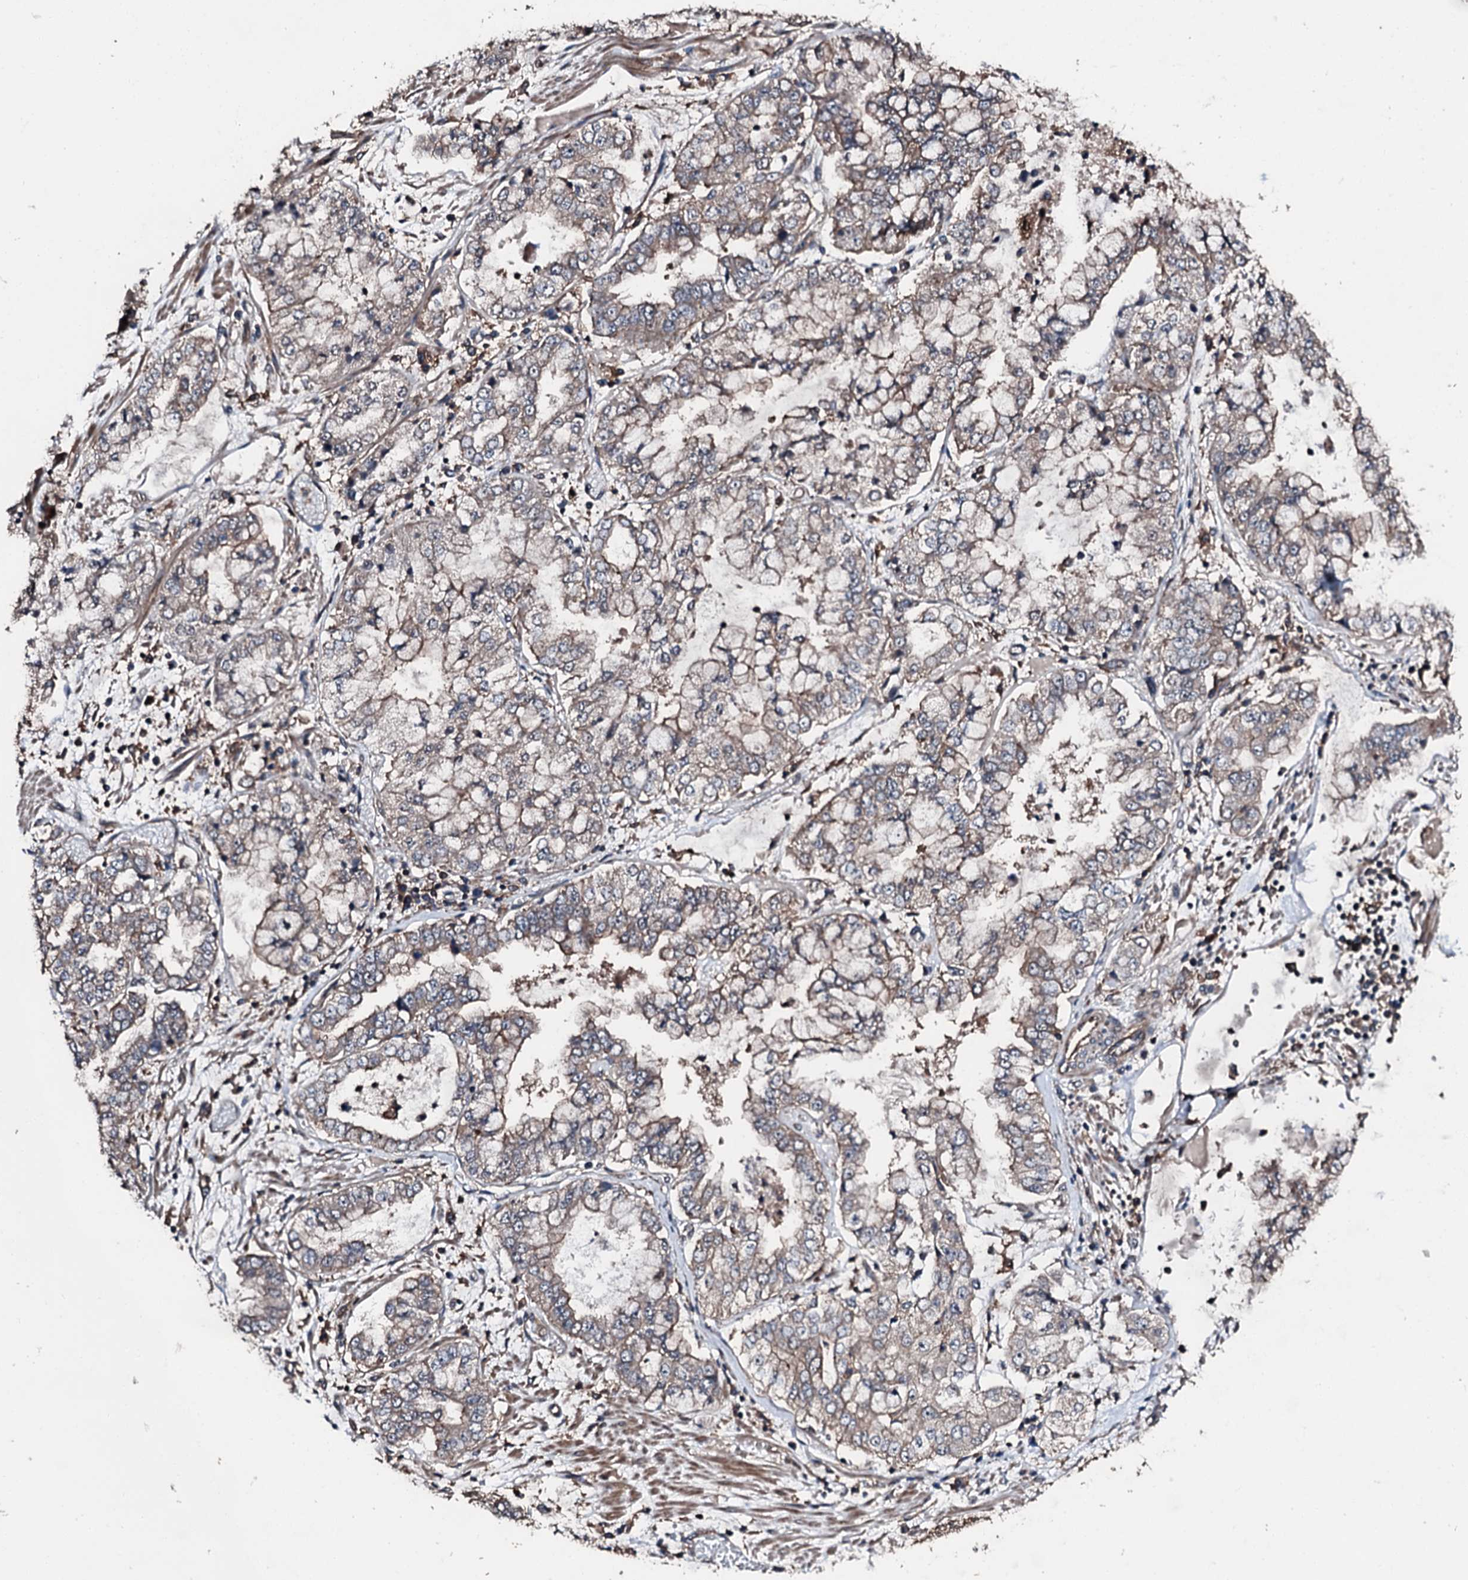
{"staining": {"intensity": "moderate", "quantity": "25%-75%", "location": "cytoplasmic/membranous"}, "tissue": "stomach cancer", "cell_type": "Tumor cells", "image_type": "cancer", "snomed": [{"axis": "morphology", "description": "Adenocarcinoma, NOS"}, {"axis": "topography", "description": "Stomach"}], "caption": "Tumor cells reveal medium levels of moderate cytoplasmic/membranous positivity in about 25%-75% of cells in adenocarcinoma (stomach). The staining is performed using DAB (3,3'-diaminobenzidine) brown chromogen to label protein expression. The nuclei are counter-stained blue using hematoxylin.", "gene": "FGD4", "patient": {"sex": "male", "age": 76}}